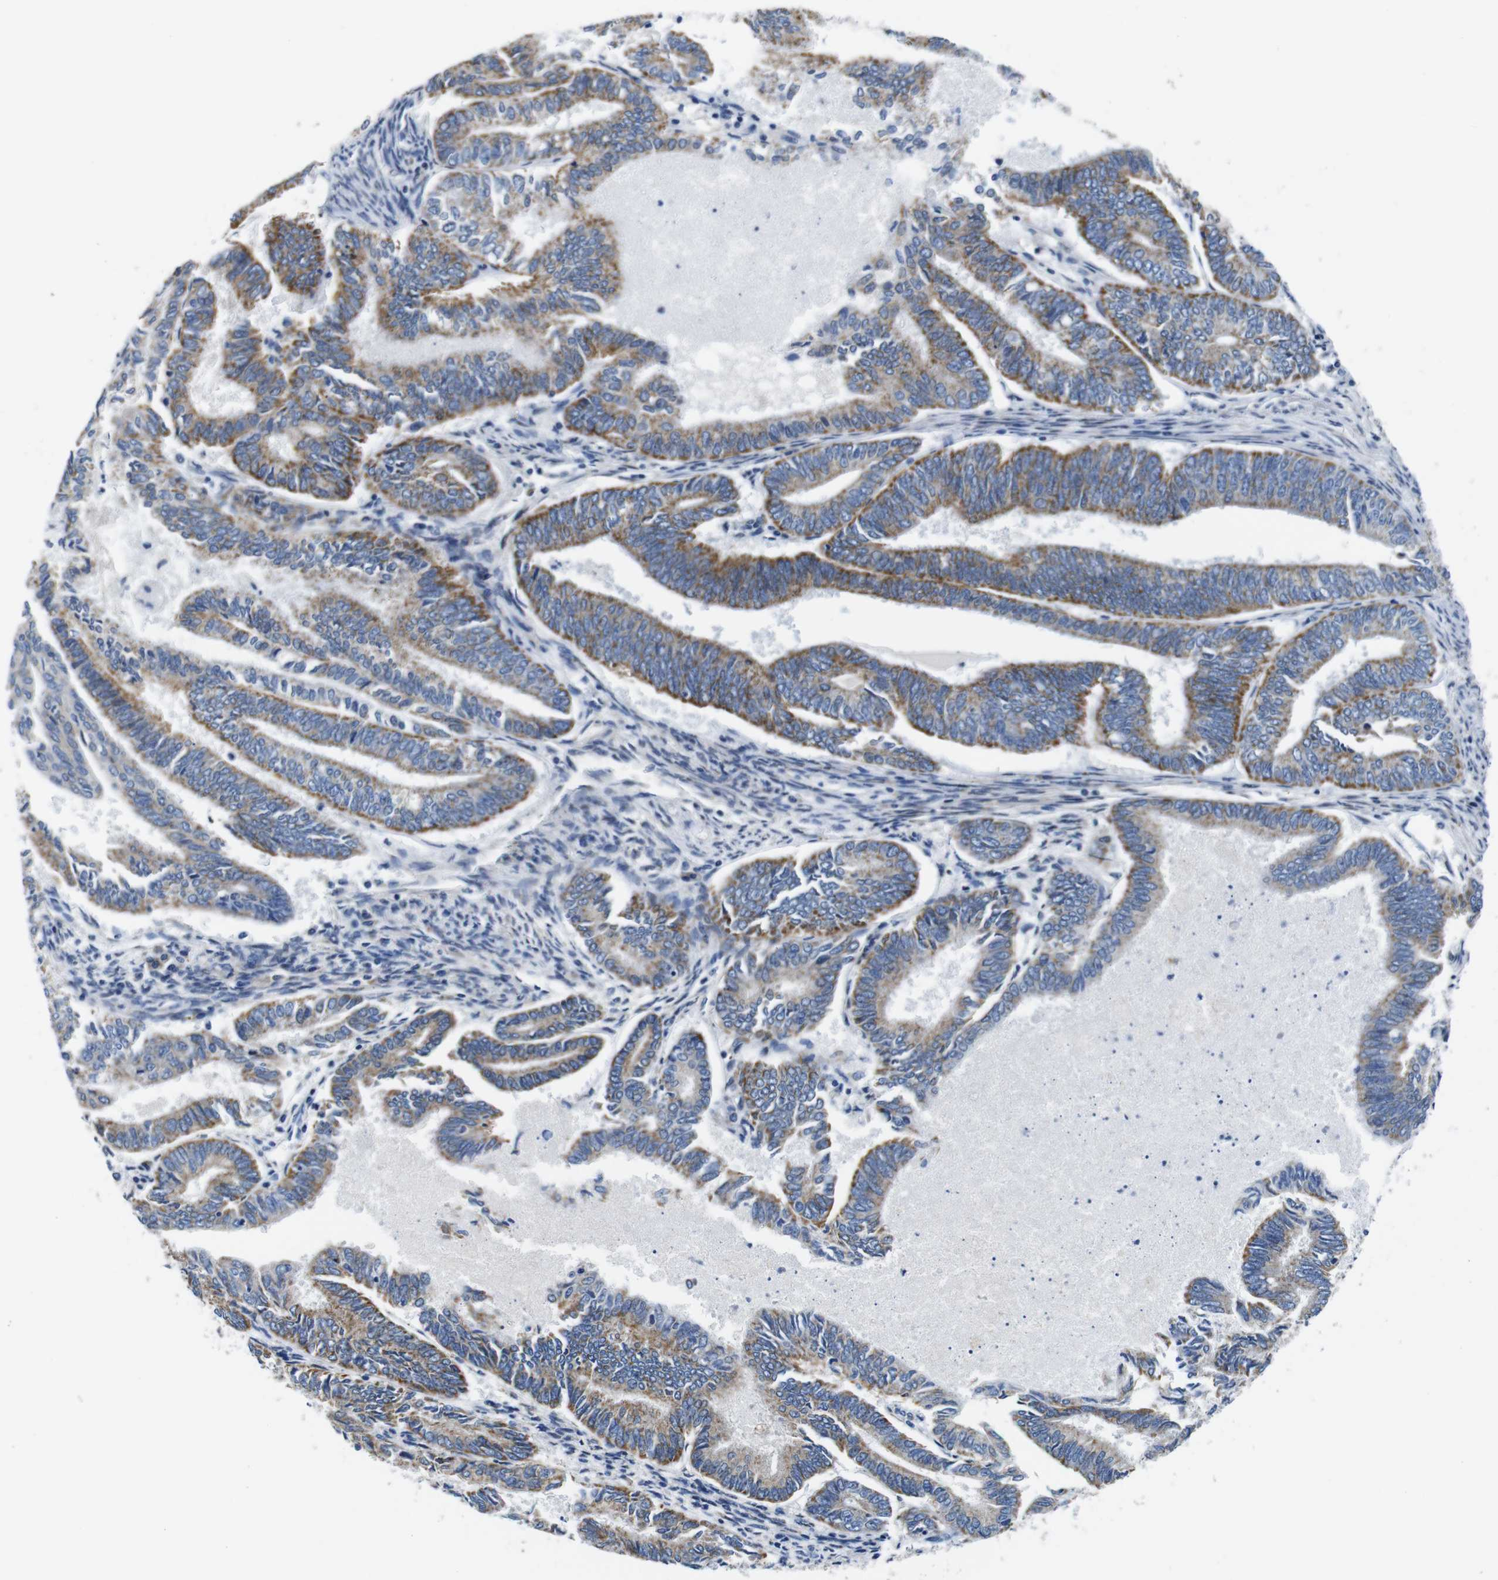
{"staining": {"intensity": "strong", "quantity": "25%-75%", "location": "cytoplasmic/membranous"}, "tissue": "endometrial cancer", "cell_type": "Tumor cells", "image_type": "cancer", "snomed": [{"axis": "morphology", "description": "Adenocarcinoma, NOS"}, {"axis": "topography", "description": "Endometrium"}], "caption": "This micrograph reveals immunohistochemistry staining of endometrial adenocarcinoma, with high strong cytoplasmic/membranous positivity in approximately 25%-75% of tumor cells.", "gene": "SNX19", "patient": {"sex": "female", "age": 86}}